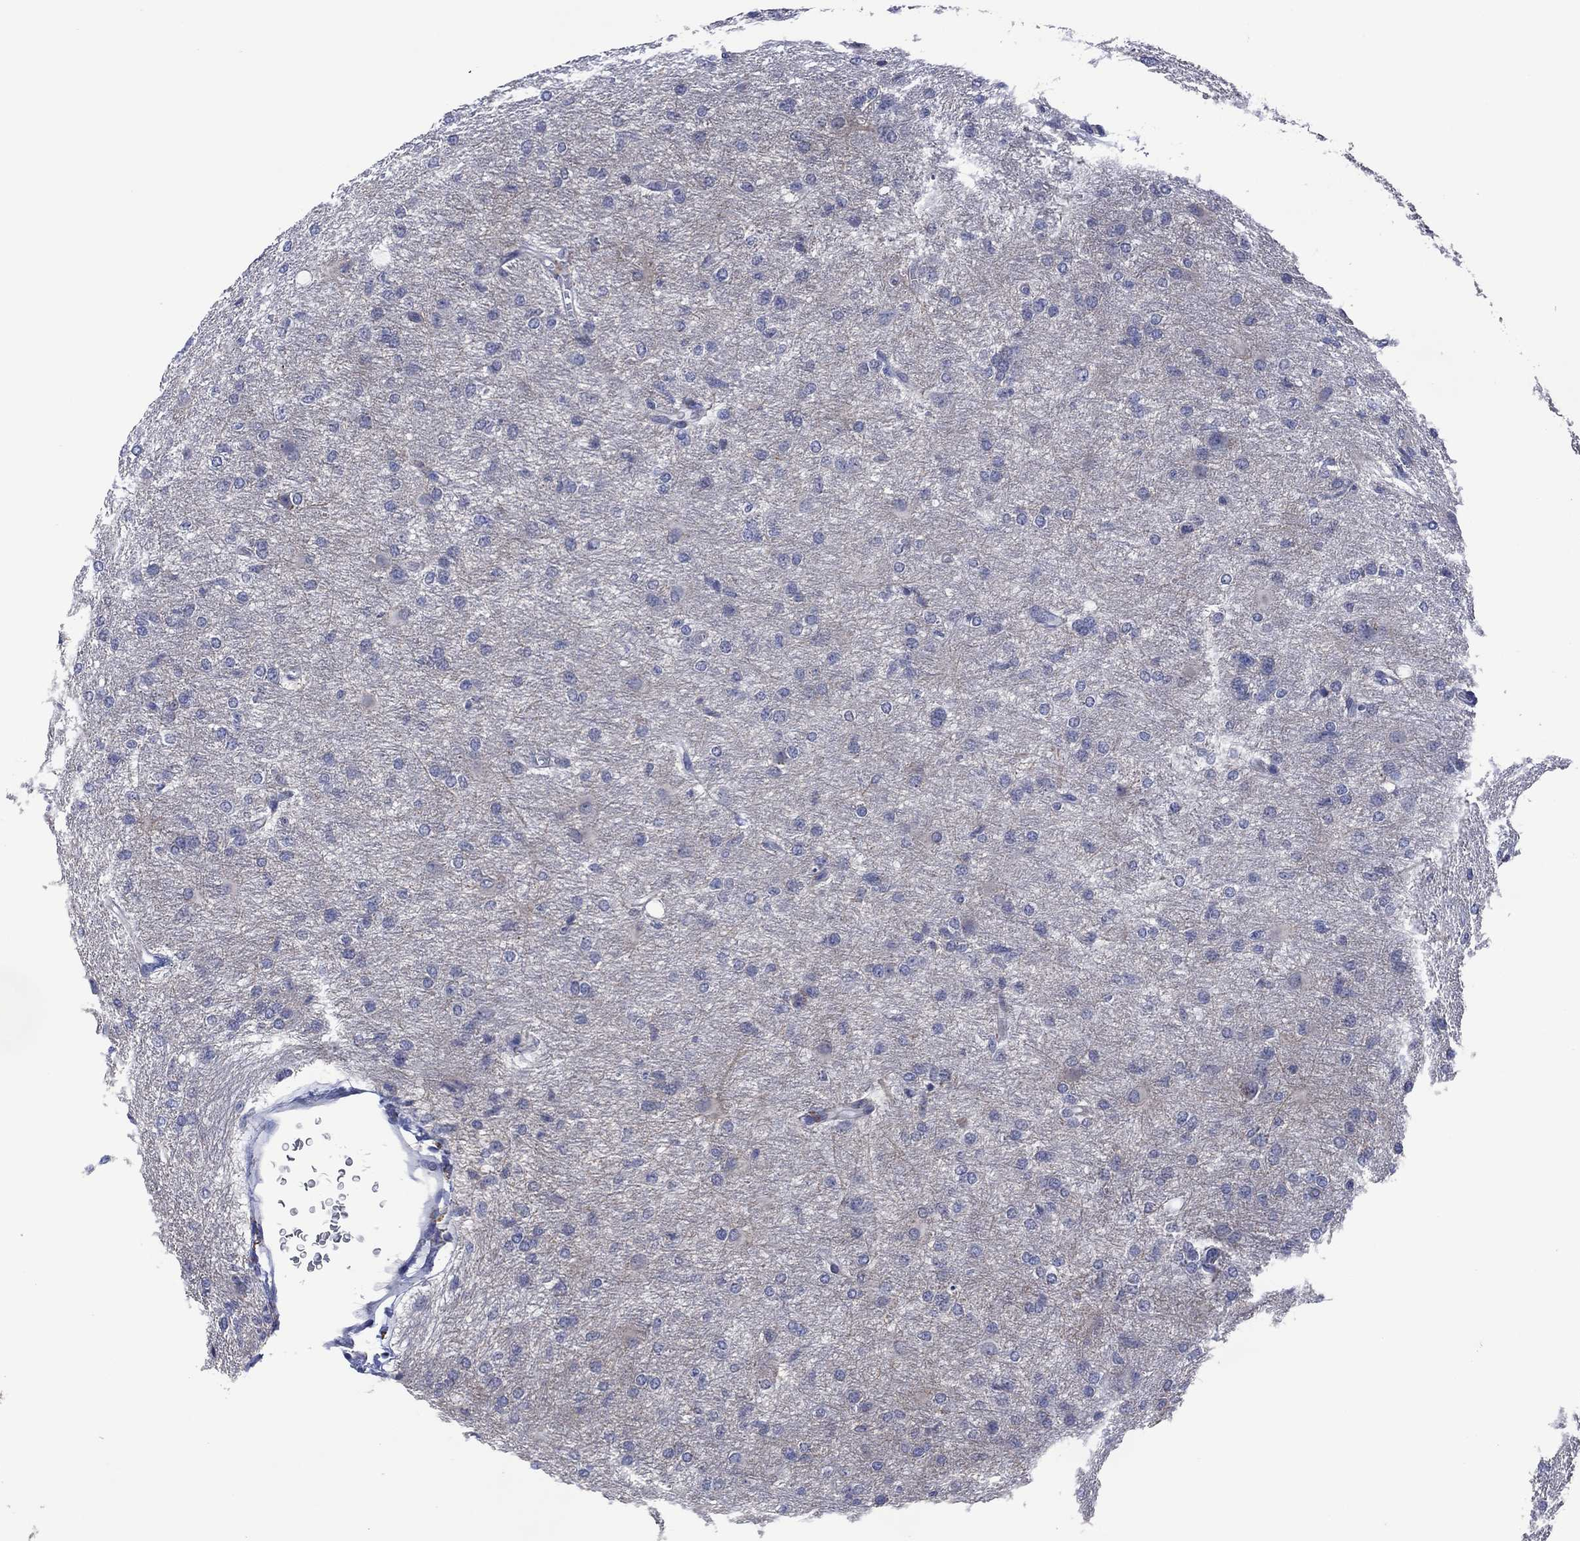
{"staining": {"intensity": "negative", "quantity": "none", "location": "none"}, "tissue": "glioma", "cell_type": "Tumor cells", "image_type": "cancer", "snomed": [{"axis": "morphology", "description": "Glioma, malignant, High grade"}, {"axis": "topography", "description": "Brain"}], "caption": "A histopathology image of human glioma is negative for staining in tumor cells.", "gene": "USP26", "patient": {"sex": "male", "age": 68}}